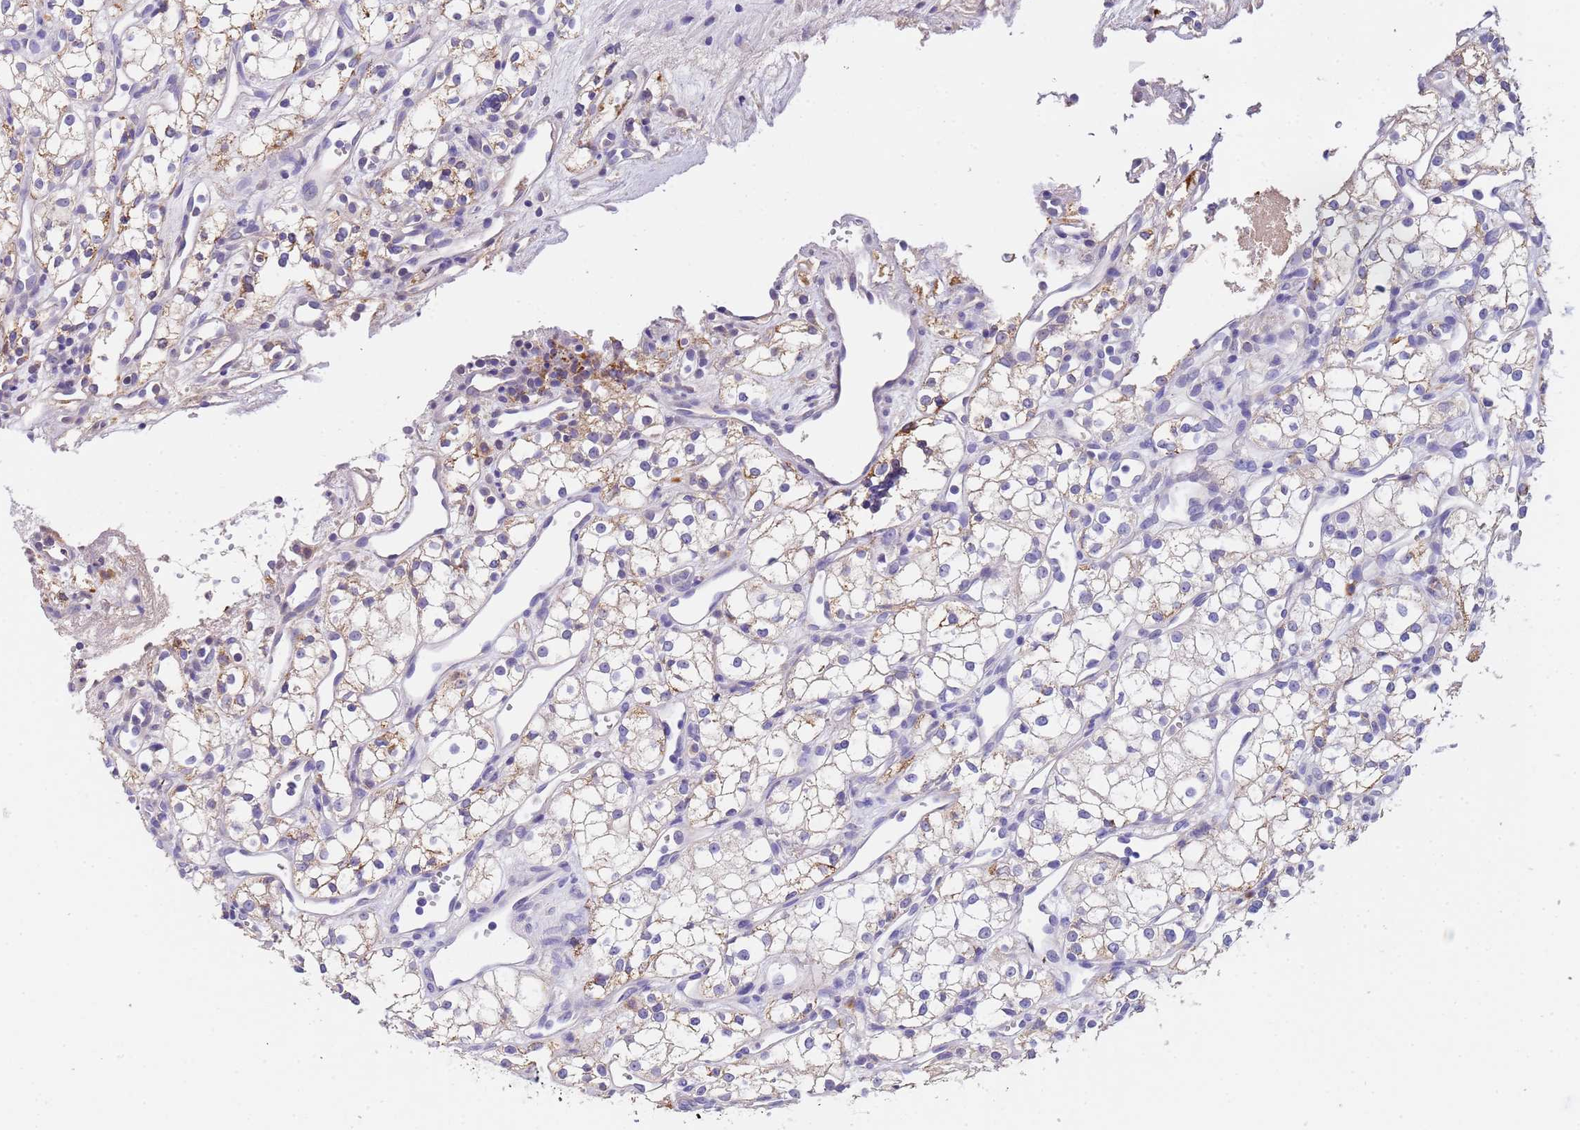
{"staining": {"intensity": "moderate", "quantity": "<25%", "location": "cytoplasmic/membranous"}, "tissue": "renal cancer", "cell_type": "Tumor cells", "image_type": "cancer", "snomed": [{"axis": "morphology", "description": "Adenocarcinoma, NOS"}, {"axis": "topography", "description": "Kidney"}], "caption": "Moderate cytoplasmic/membranous staining is appreciated in approximately <25% of tumor cells in renal cancer. (brown staining indicates protein expression, while blue staining denotes nuclei).", "gene": "SLC24A3", "patient": {"sex": "male", "age": 59}}